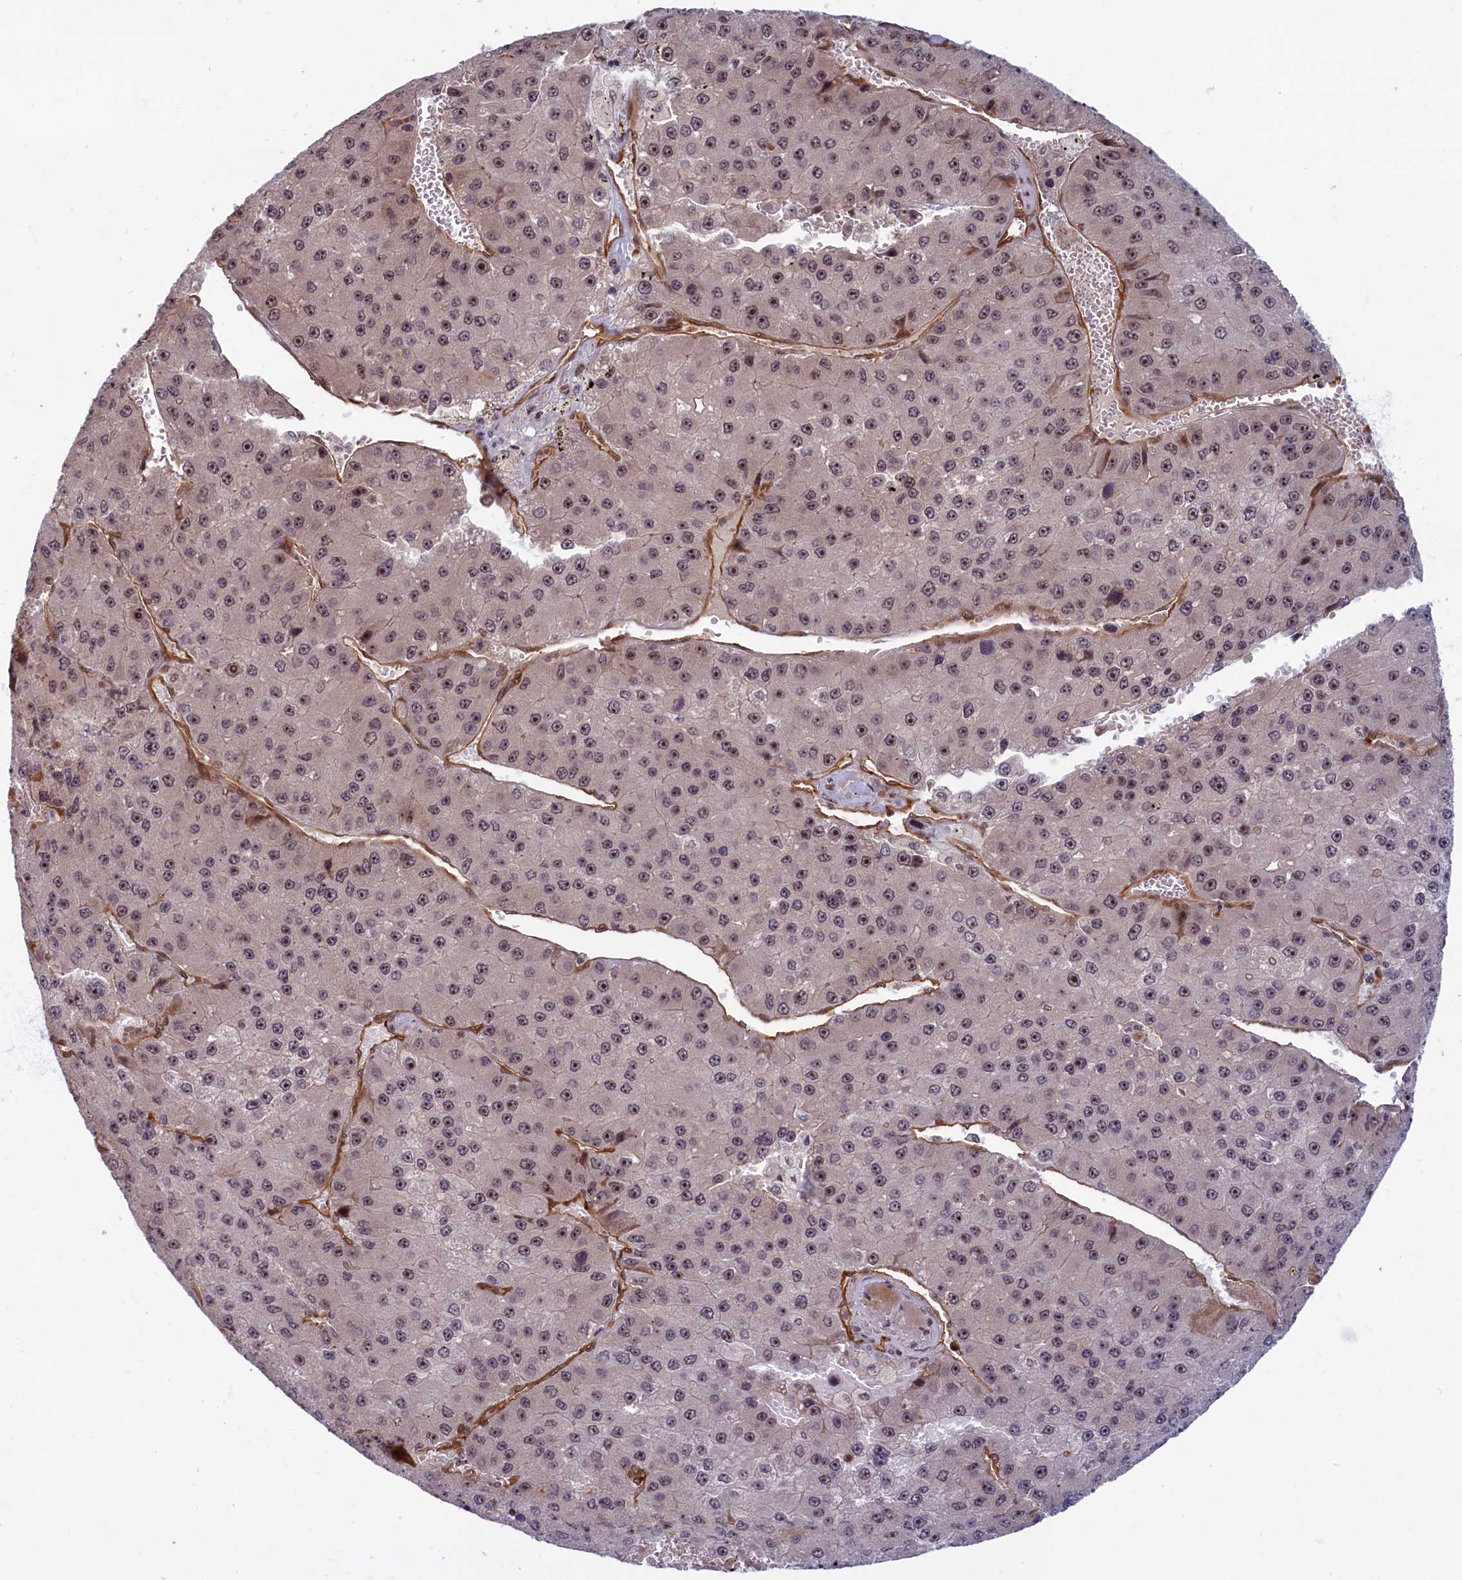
{"staining": {"intensity": "moderate", "quantity": ">75%", "location": "nuclear"}, "tissue": "liver cancer", "cell_type": "Tumor cells", "image_type": "cancer", "snomed": [{"axis": "morphology", "description": "Carcinoma, Hepatocellular, NOS"}, {"axis": "topography", "description": "Liver"}], "caption": "Immunohistochemistry (DAB (3,3'-diaminobenzidine)) staining of liver cancer (hepatocellular carcinoma) exhibits moderate nuclear protein expression in about >75% of tumor cells.", "gene": "SNRK", "patient": {"sex": "female", "age": 73}}